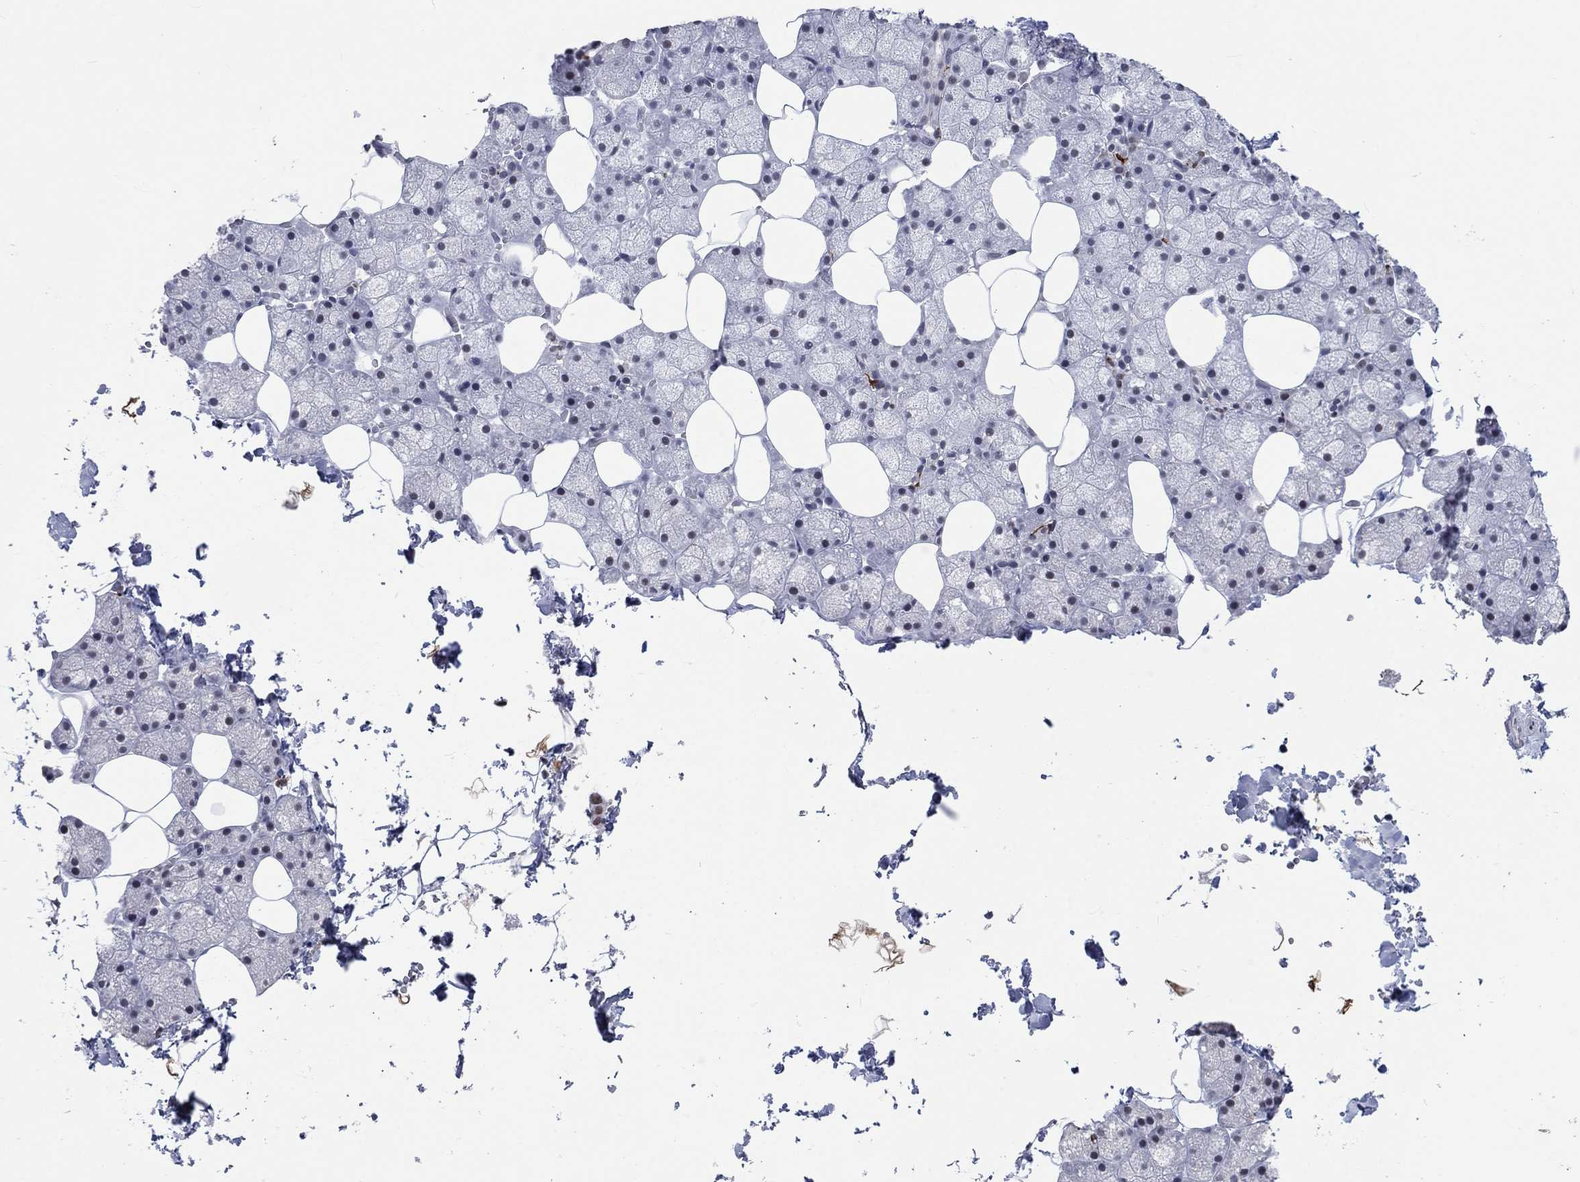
{"staining": {"intensity": "moderate", "quantity": "<25%", "location": "nuclear"}, "tissue": "salivary gland", "cell_type": "Glandular cells", "image_type": "normal", "snomed": [{"axis": "morphology", "description": "Normal tissue, NOS"}, {"axis": "topography", "description": "Salivary gland"}], "caption": "A low amount of moderate nuclear positivity is appreciated in approximately <25% of glandular cells in normal salivary gland.", "gene": "HCFC1", "patient": {"sex": "male", "age": 38}}